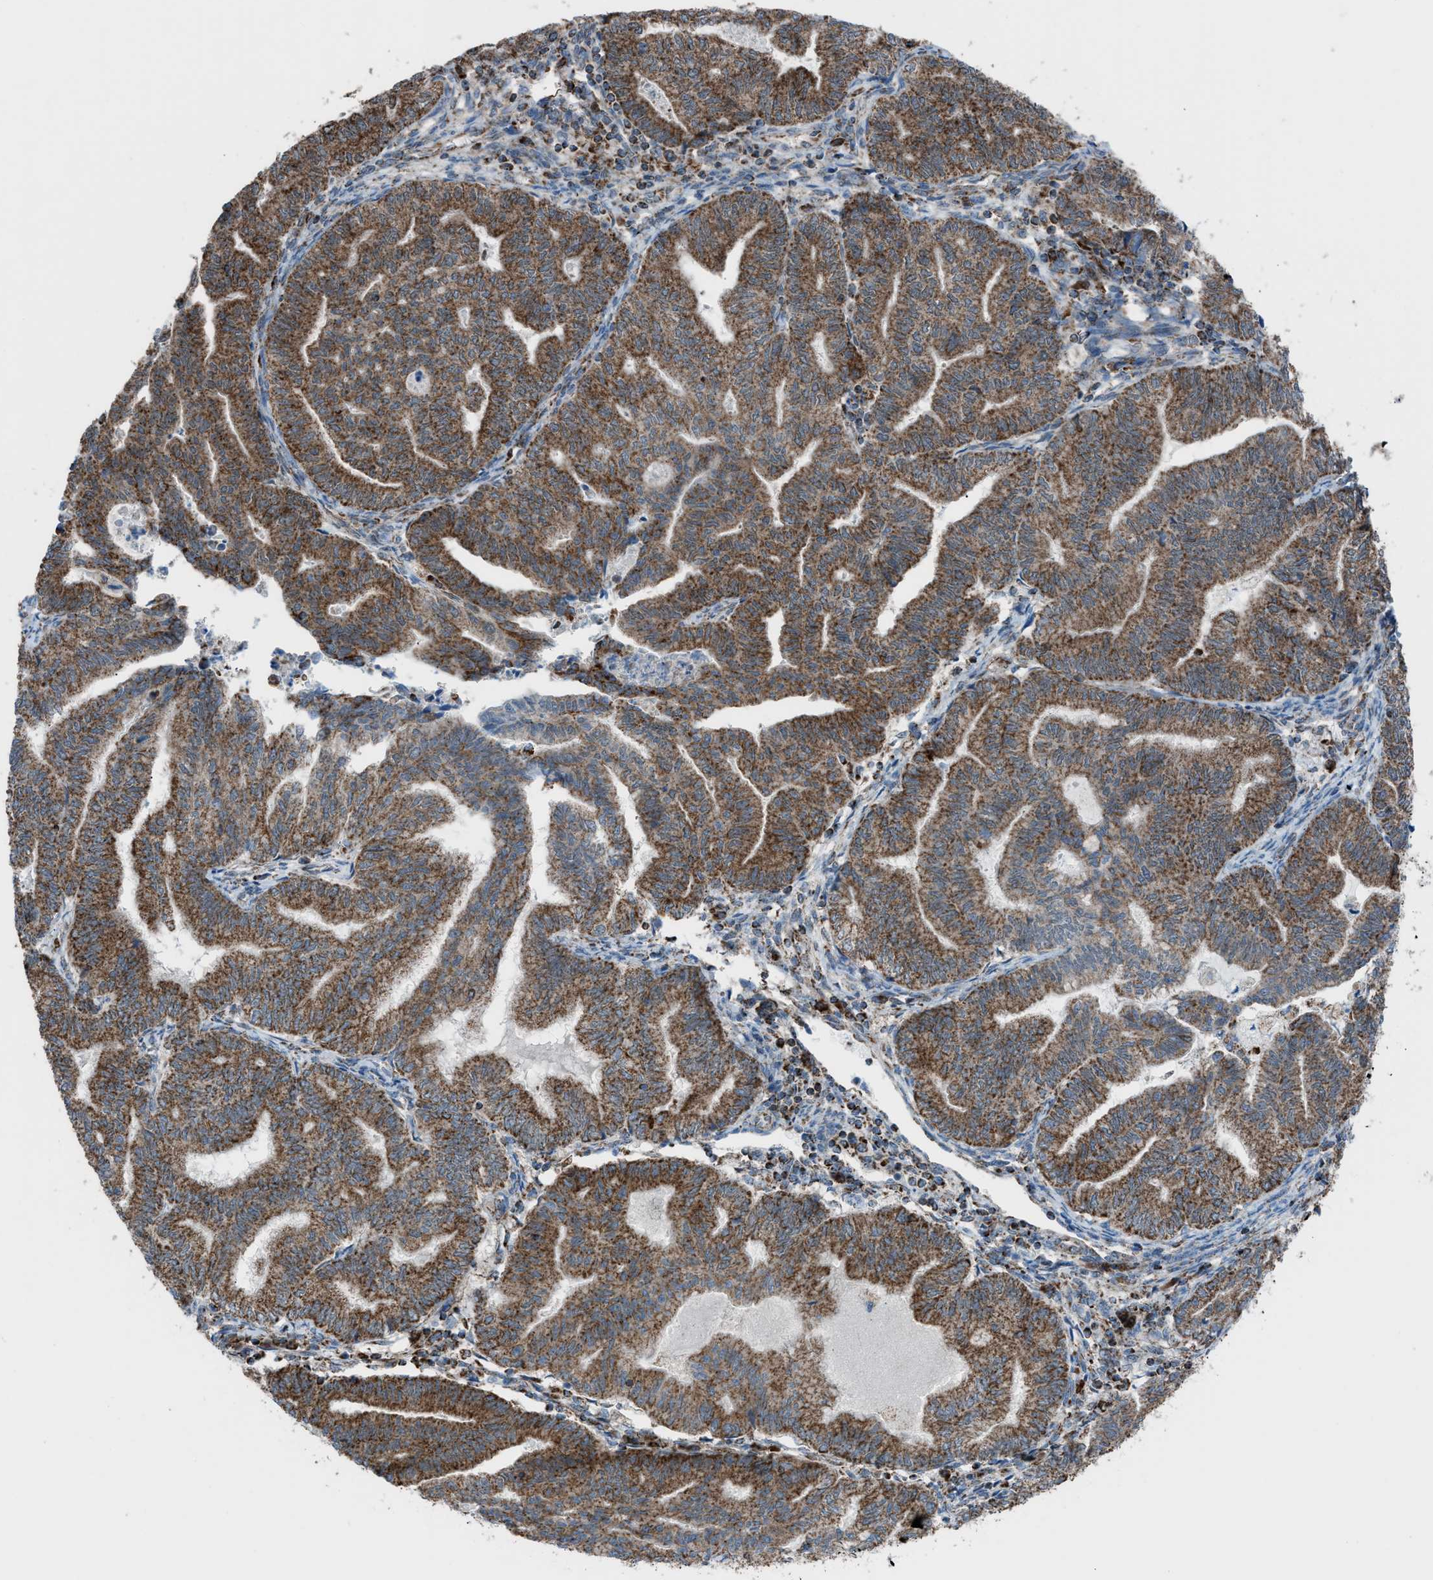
{"staining": {"intensity": "moderate", "quantity": ">75%", "location": "cytoplasmic/membranous"}, "tissue": "endometrial cancer", "cell_type": "Tumor cells", "image_type": "cancer", "snomed": [{"axis": "morphology", "description": "Adenocarcinoma, NOS"}, {"axis": "topography", "description": "Endometrium"}], "caption": "An image showing moderate cytoplasmic/membranous staining in approximately >75% of tumor cells in endometrial cancer, as visualized by brown immunohistochemical staining.", "gene": "SRM", "patient": {"sex": "female", "age": 79}}